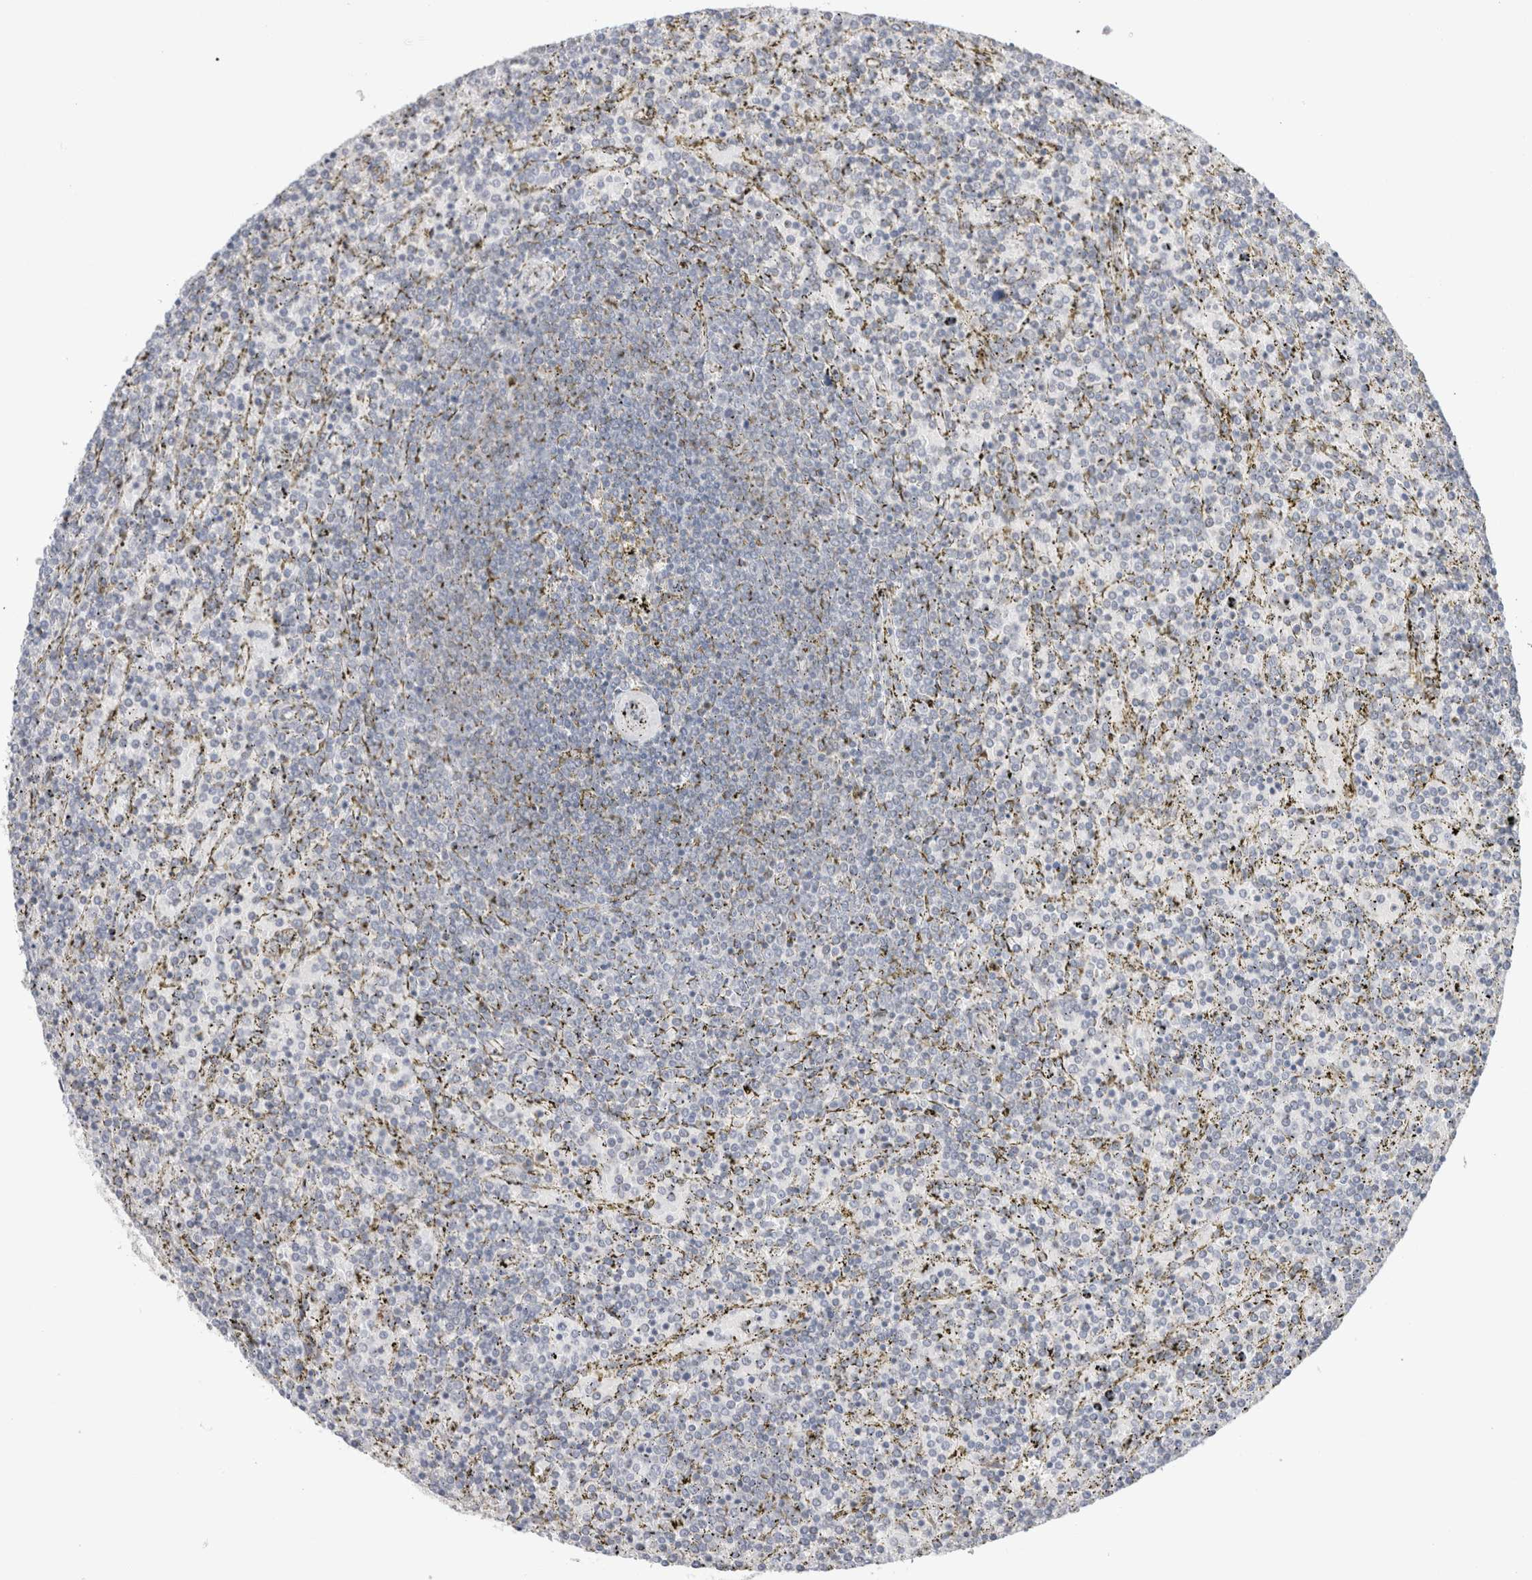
{"staining": {"intensity": "negative", "quantity": "none", "location": "none"}, "tissue": "lymphoma", "cell_type": "Tumor cells", "image_type": "cancer", "snomed": [{"axis": "morphology", "description": "Malignant lymphoma, non-Hodgkin's type, Low grade"}, {"axis": "topography", "description": "Spleen"}], "caption": "Immunohistochemical staining of human lymphoma demonstrates no significant positivity in tumor cells.", "gene": "FAHD1", "patient": {"sex": "female", "age": 77}}